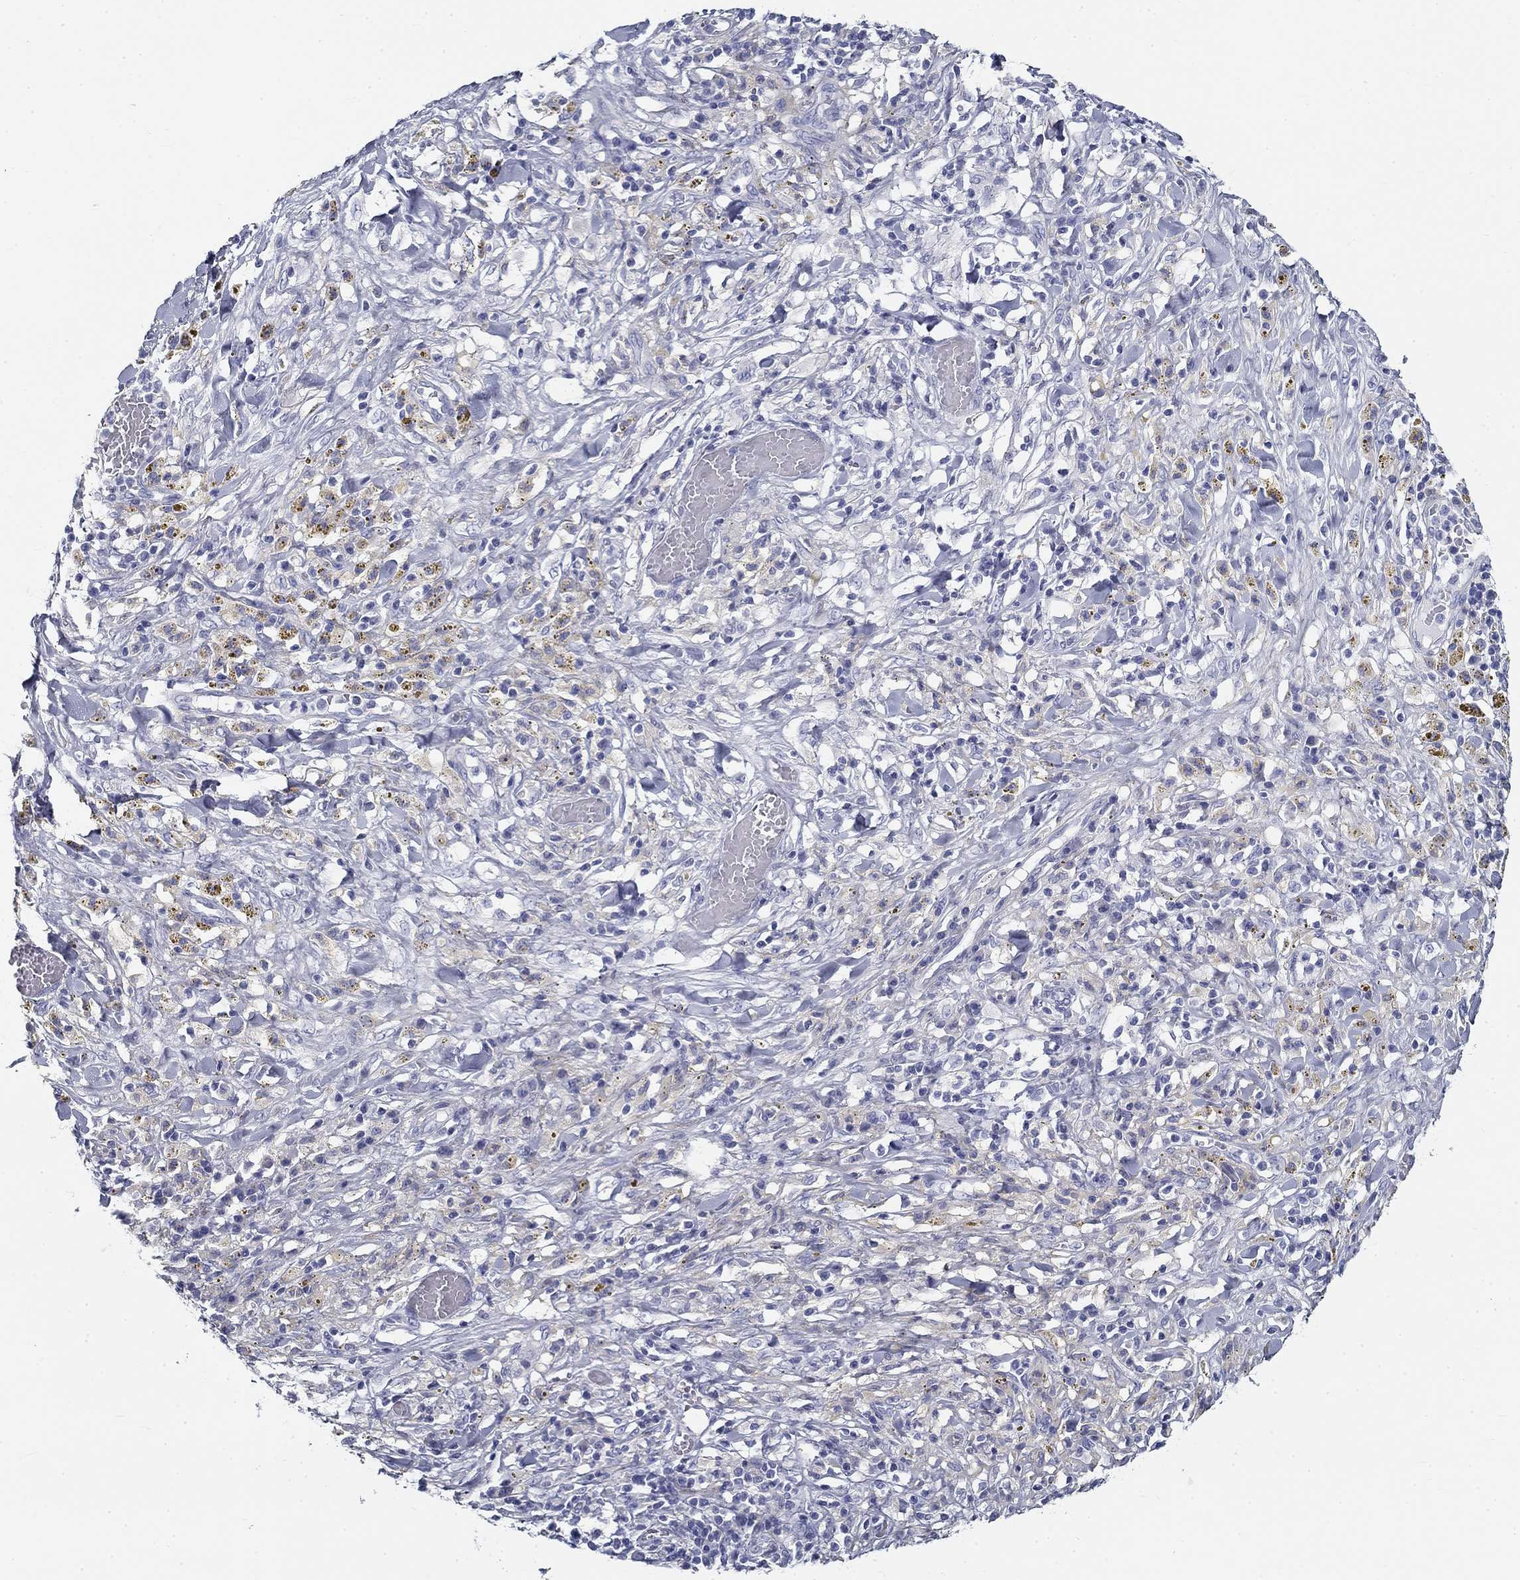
{"staining": {"intensity": "negative", "quantity": "none", "location": "none"}, "tissue": "melanoma", "cell_type": "Tumor cells", "image_type": "cancer", "snomed": [{"axis": "morphology", "description": "Malignant melanoma, NOS"}, {"axis": "topography", "description": "Skin"}], "caption": "The image exhibits no staining of tumor cells in melanoma.", "gene": "GALNTL5", "patient": {"sex": "female", "age": 91}}